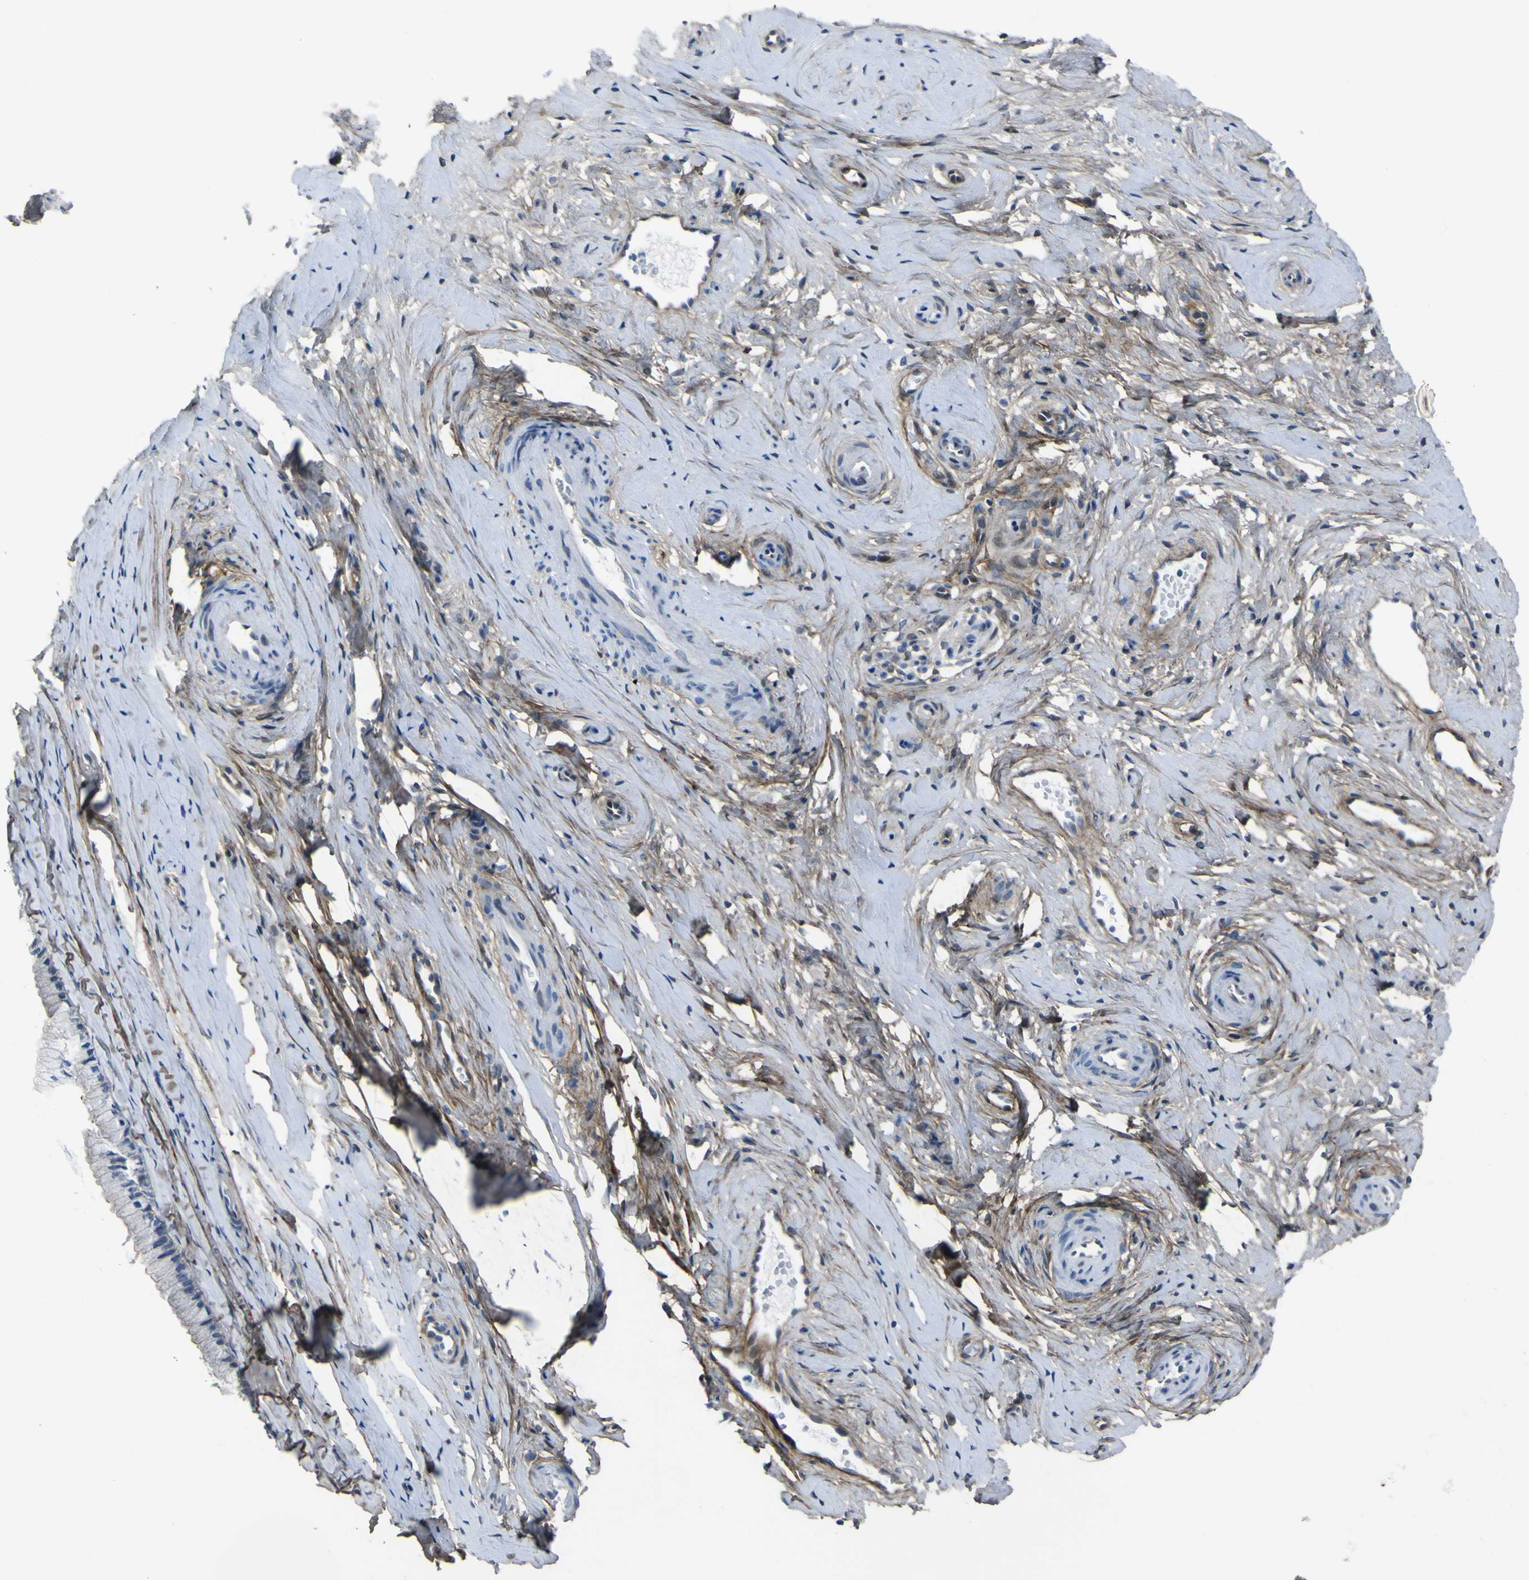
{"staining": {"intensity": "negative", "quantity": "none", "location": "none"}, "tissue": "cervix", "cell_type": "Glandular cells", "image_type": "normal", "snomed": [{"axis": "morphology", "description": "Normal tissue, NOS"}, {"axis": "topography", "description": "Cervix"}], "caption": "The photomicrograph shows no staining of glandular cells in normal cervix. (DAB immunohistochemistry (IHC) visualized using brightfield microscopy, high magnification).", "gene": "LRRN1", "patient": {"sex": "female", "age": 39}}